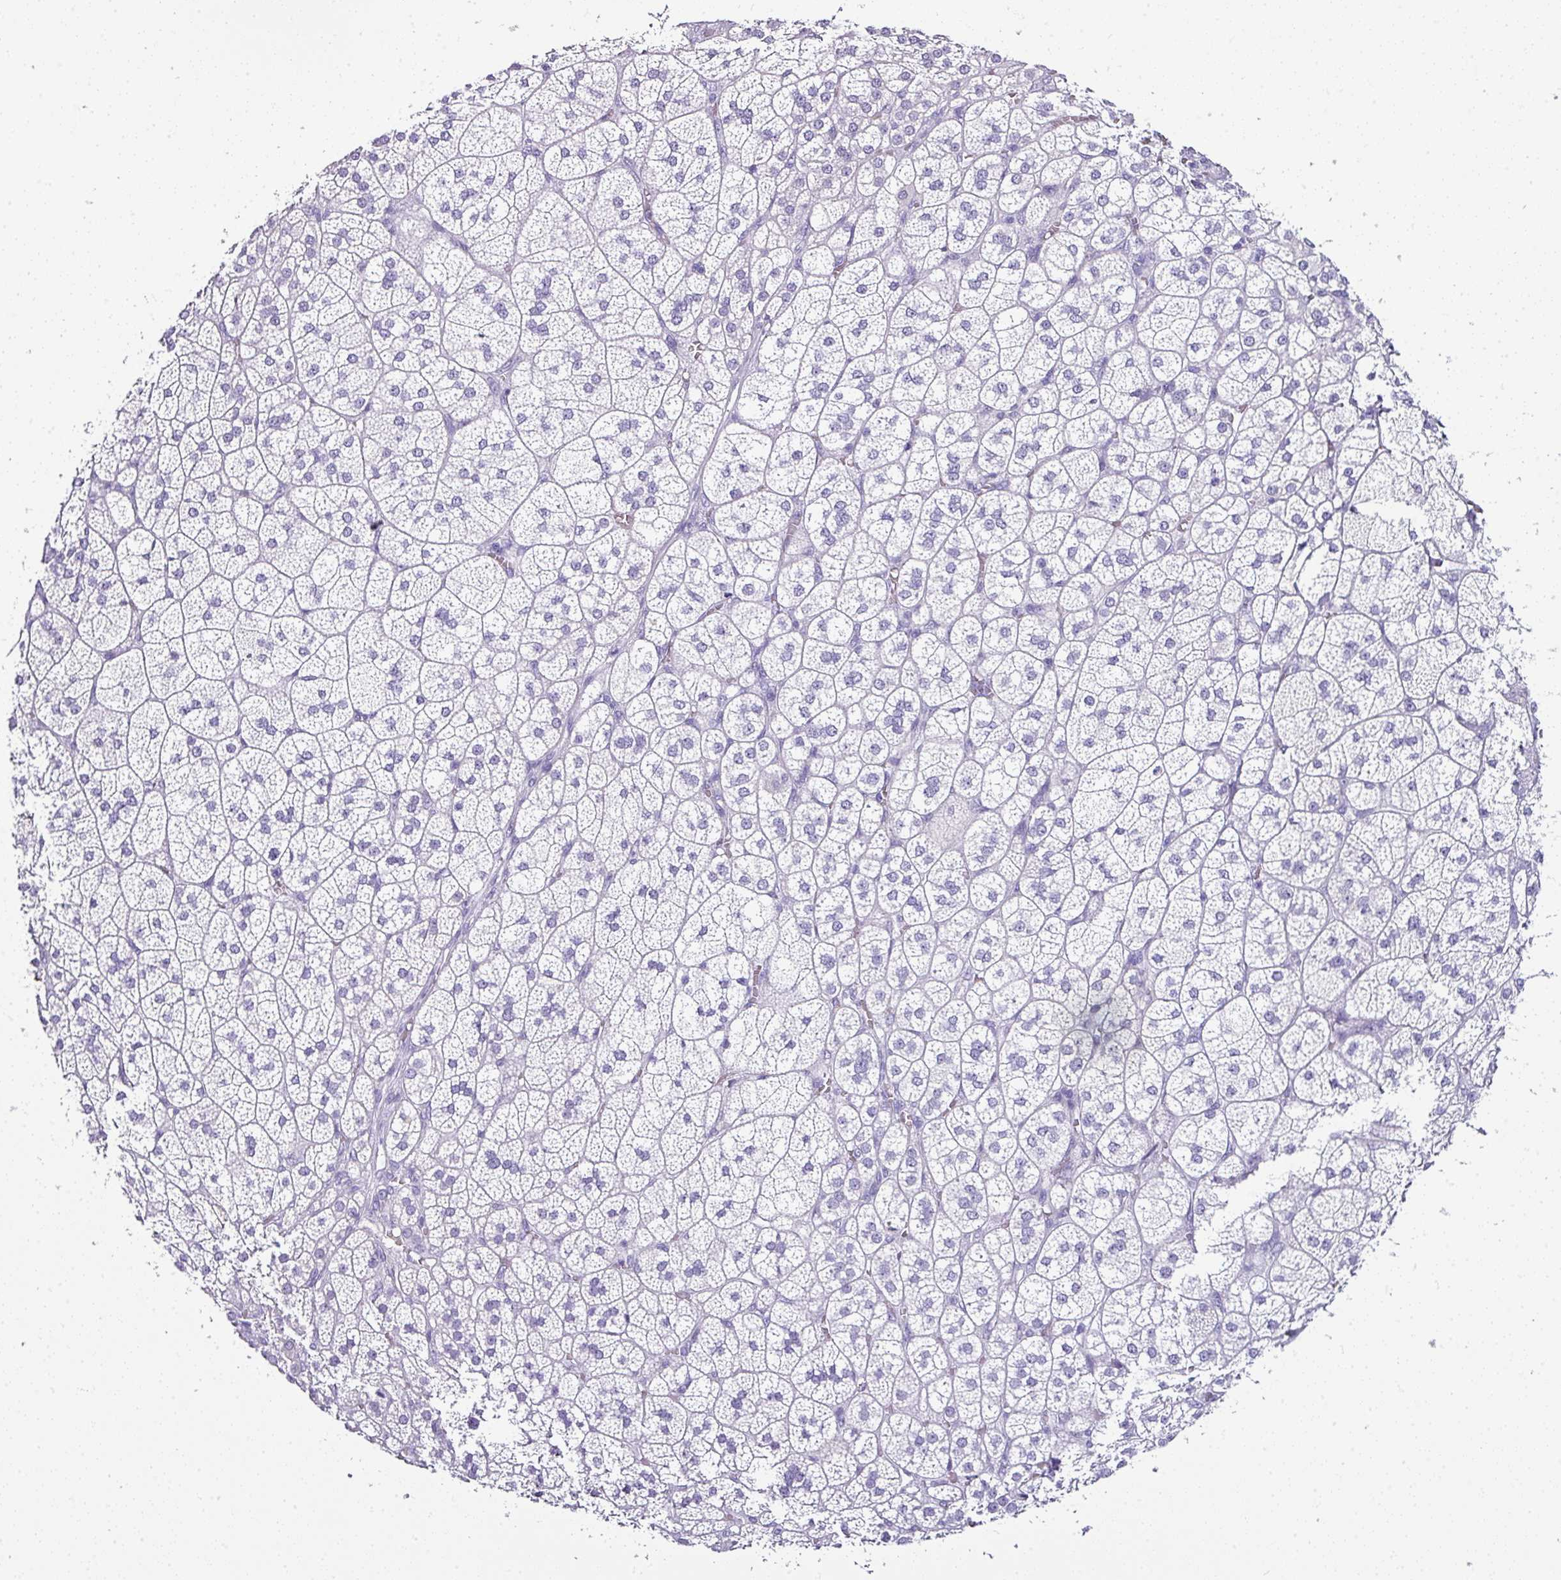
{"staining": {"intensity": "negative", "quantity": "none", "location": "none"}, "tissue": "adrenal gland", "cell_type": "Glandular cells", "image_type": "normal", "snomed": [{"axis": "morphology", "description": "Normal tissue, NOS"}, {"axis": "topography", "description": "Adrenal gland"}], "caption": "This is an immunohistochemistry histopathology image of unremarkable human adrenal gland. There is no expression in glandular cells.", "gene": "NAPSA", "patient": {"sex": "female", "age": 60}}